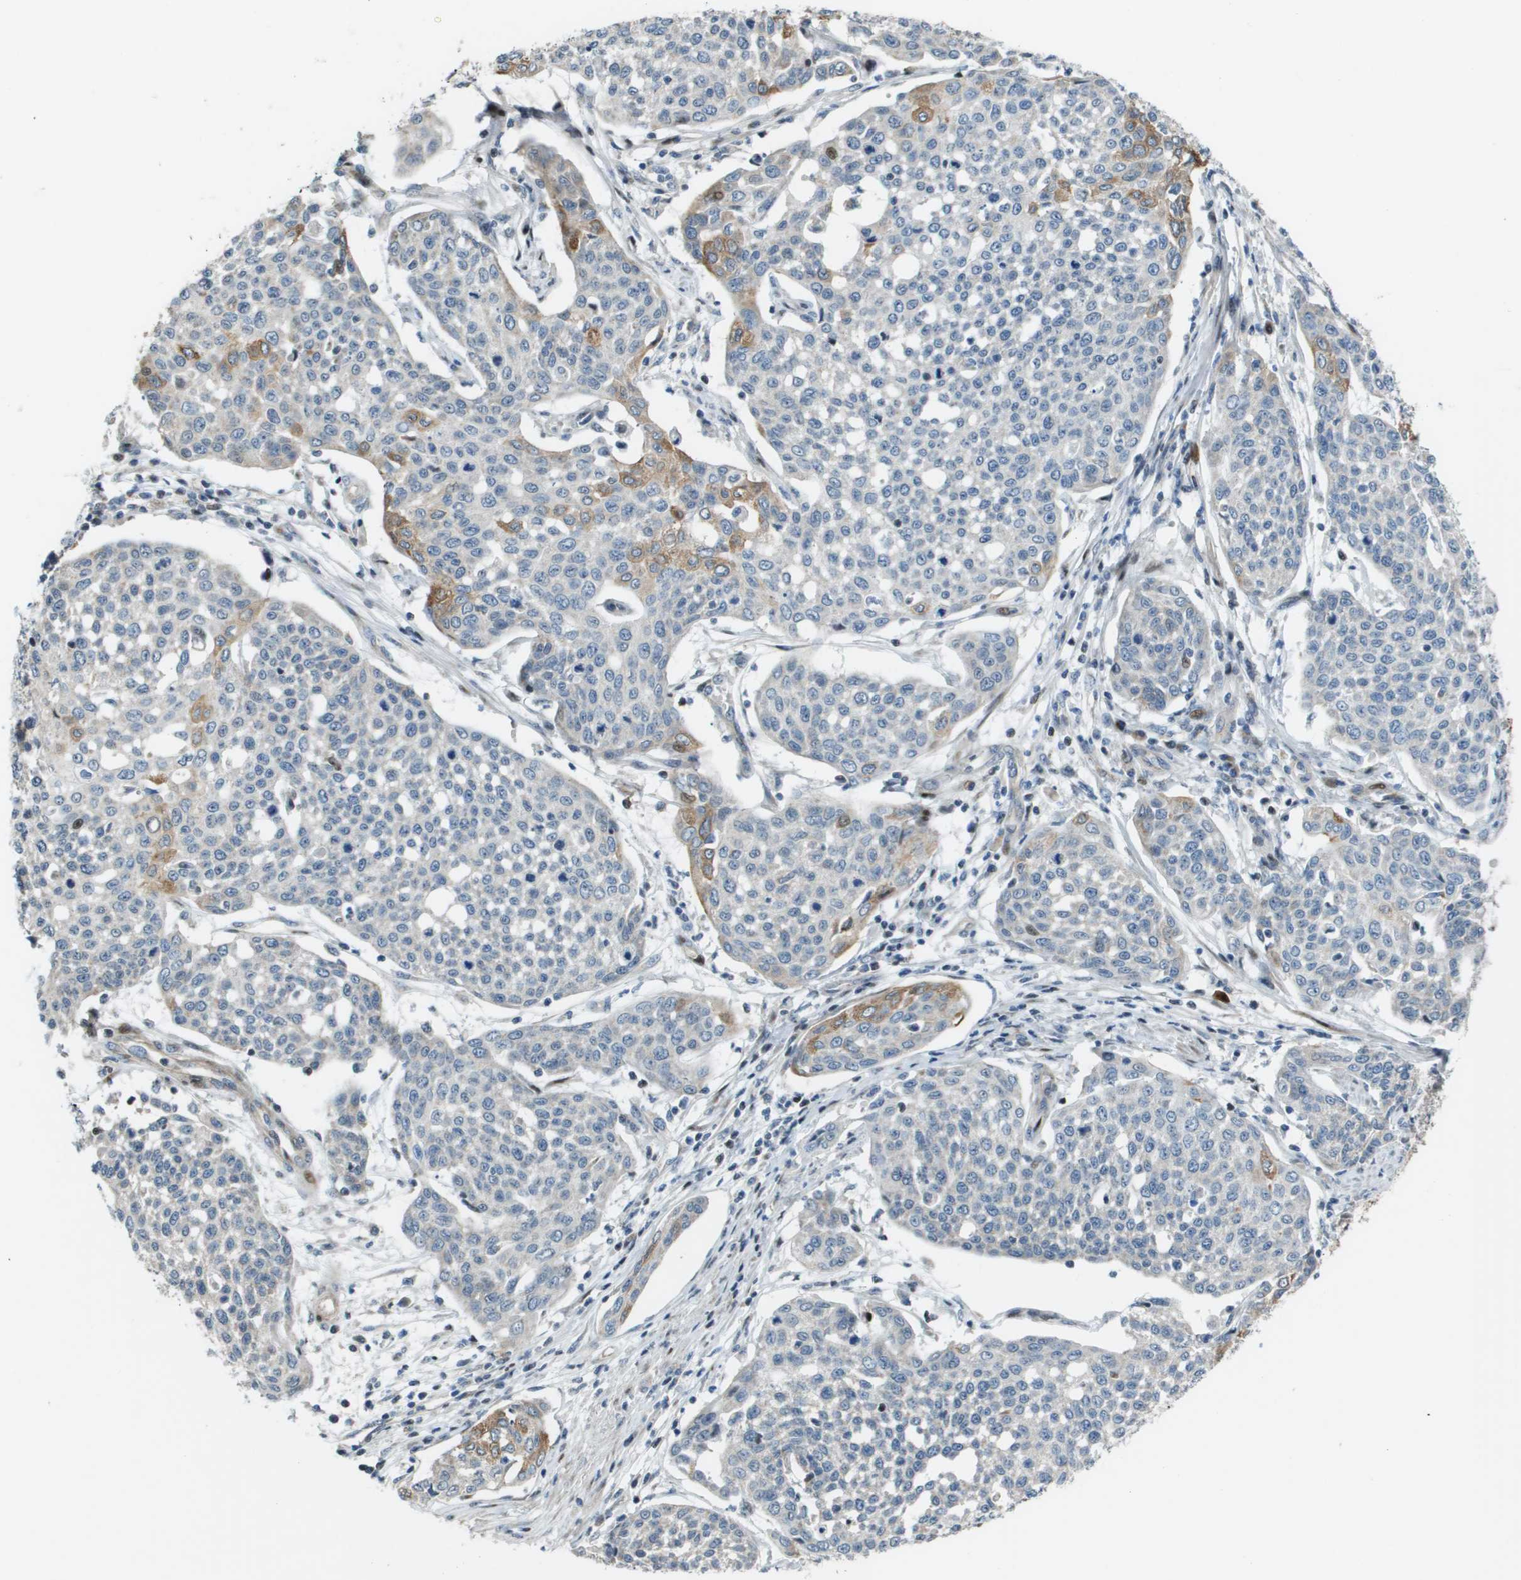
{"staining": {"intensity": "moderate", "quantity": "<25%", "location": "cytoplasmic/membranous"}, "tissue": "cervical cancer", "cell_type": "Tumor cells", "image_type": "cancer", "snomed": [{"axis": "morphology", "description": "Squamous cell carcinoma, NOS"}, {"axis": "topography", "description": "Cervix"}], "caption": "A histopathology image of cervical cancer (squamous cell carcinoma) stained for a protein exhibits moderate cytoplasmic/membranous brown staining in tumor cells. Immunohistochemistry stains the protein of interest in brown and the nuclei are stained blue.", "gene": "MGAT3", "patient": {"sex": "female", "age": 34}}